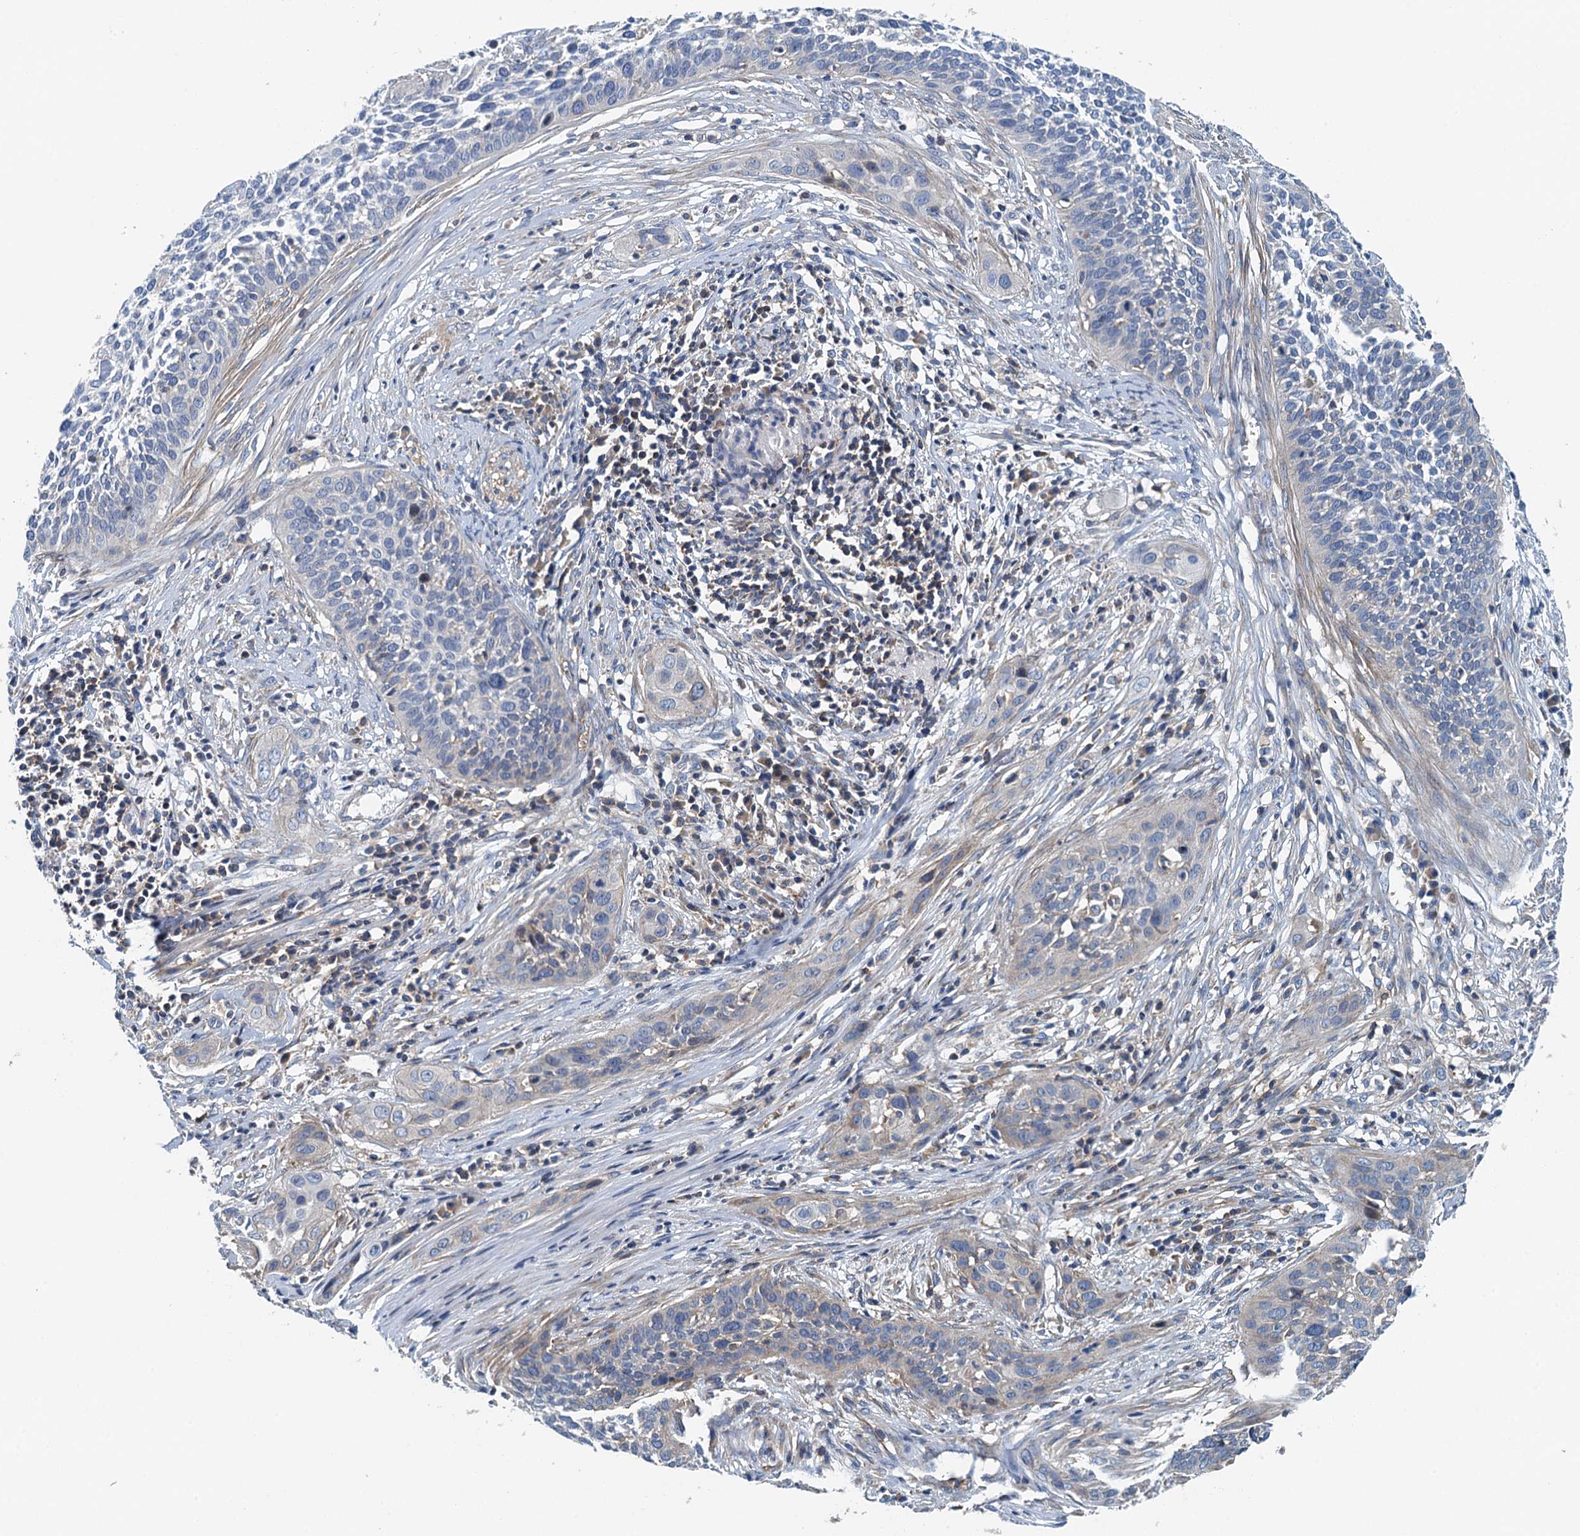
{"staining": {"intensity": "negative", "quantity": "none", "location": "none"}, "tissue": "cervical cancer", "cell_type": "Tumor cells", "image_type": "cancer", "snomed": [{"axis": "morphology", "description": "Squamous cell carcinoma, NOS"}, {"axis": "topography", "description": "Cervix"}], "caption": "Human squamous cell carcinoma (cervical) stained for a protein using IHC shows no positivity in tumor cells.", "gene": "PPP1R14D", "patient": {"sex": "female", "age": 34}}